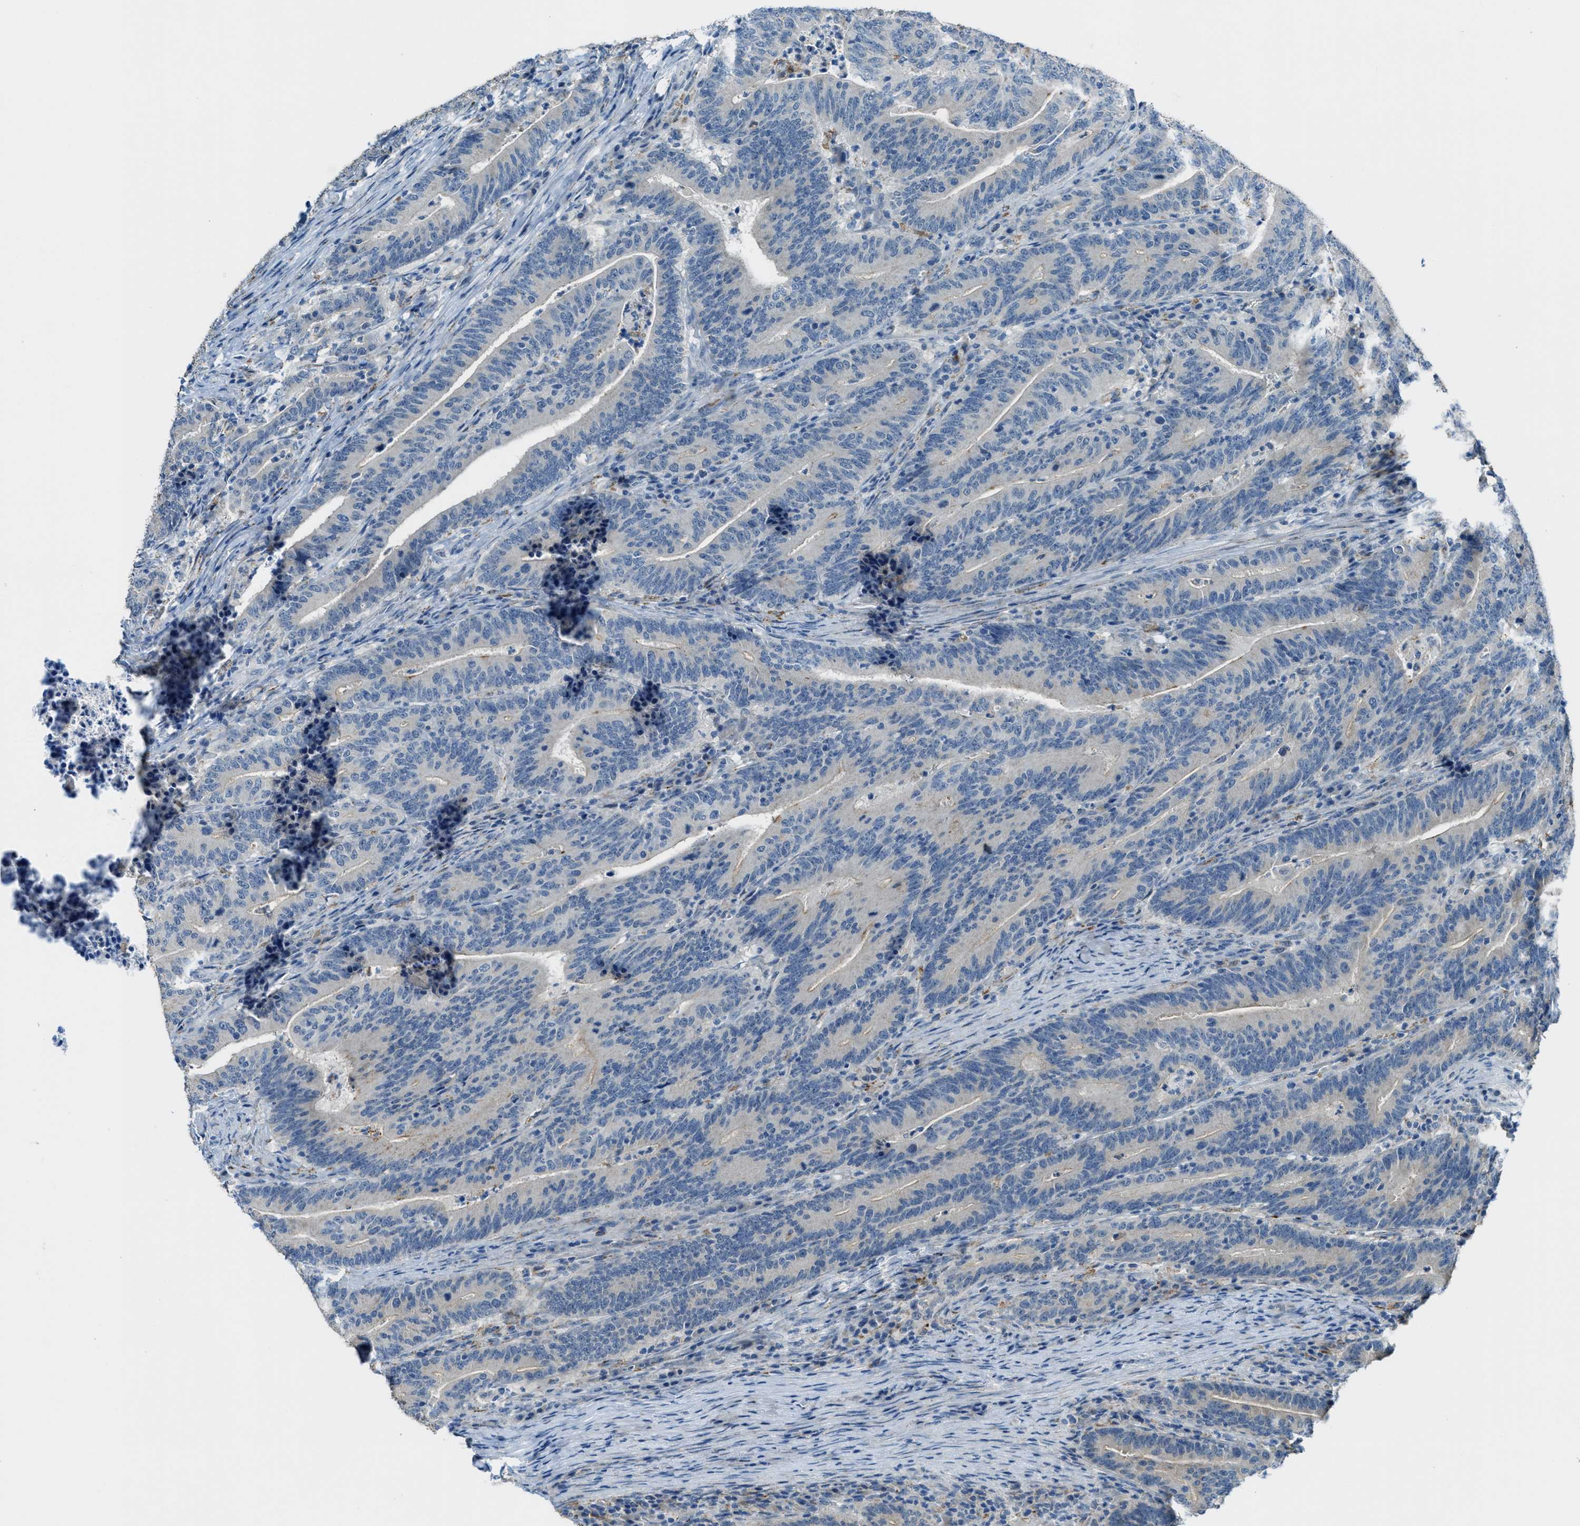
{"staining": {"intensity": "negative", "quantity": "none", "location": "none"}, "tissue": "colorectal cancer", "cell_type": "Tumor cells", "image_type": "cancer", "snomed": [{"axis": "morphology", "description": "Adenocarcinoma, NOS"}, {"axis": "topography", "description": "Colon"}], "caption": "Colorectal cancer was stained to show a protein in brown. There is no significant expression in tumor cells.", "gene": "CDON", "patient": {"sex": "female", "age": 66}}